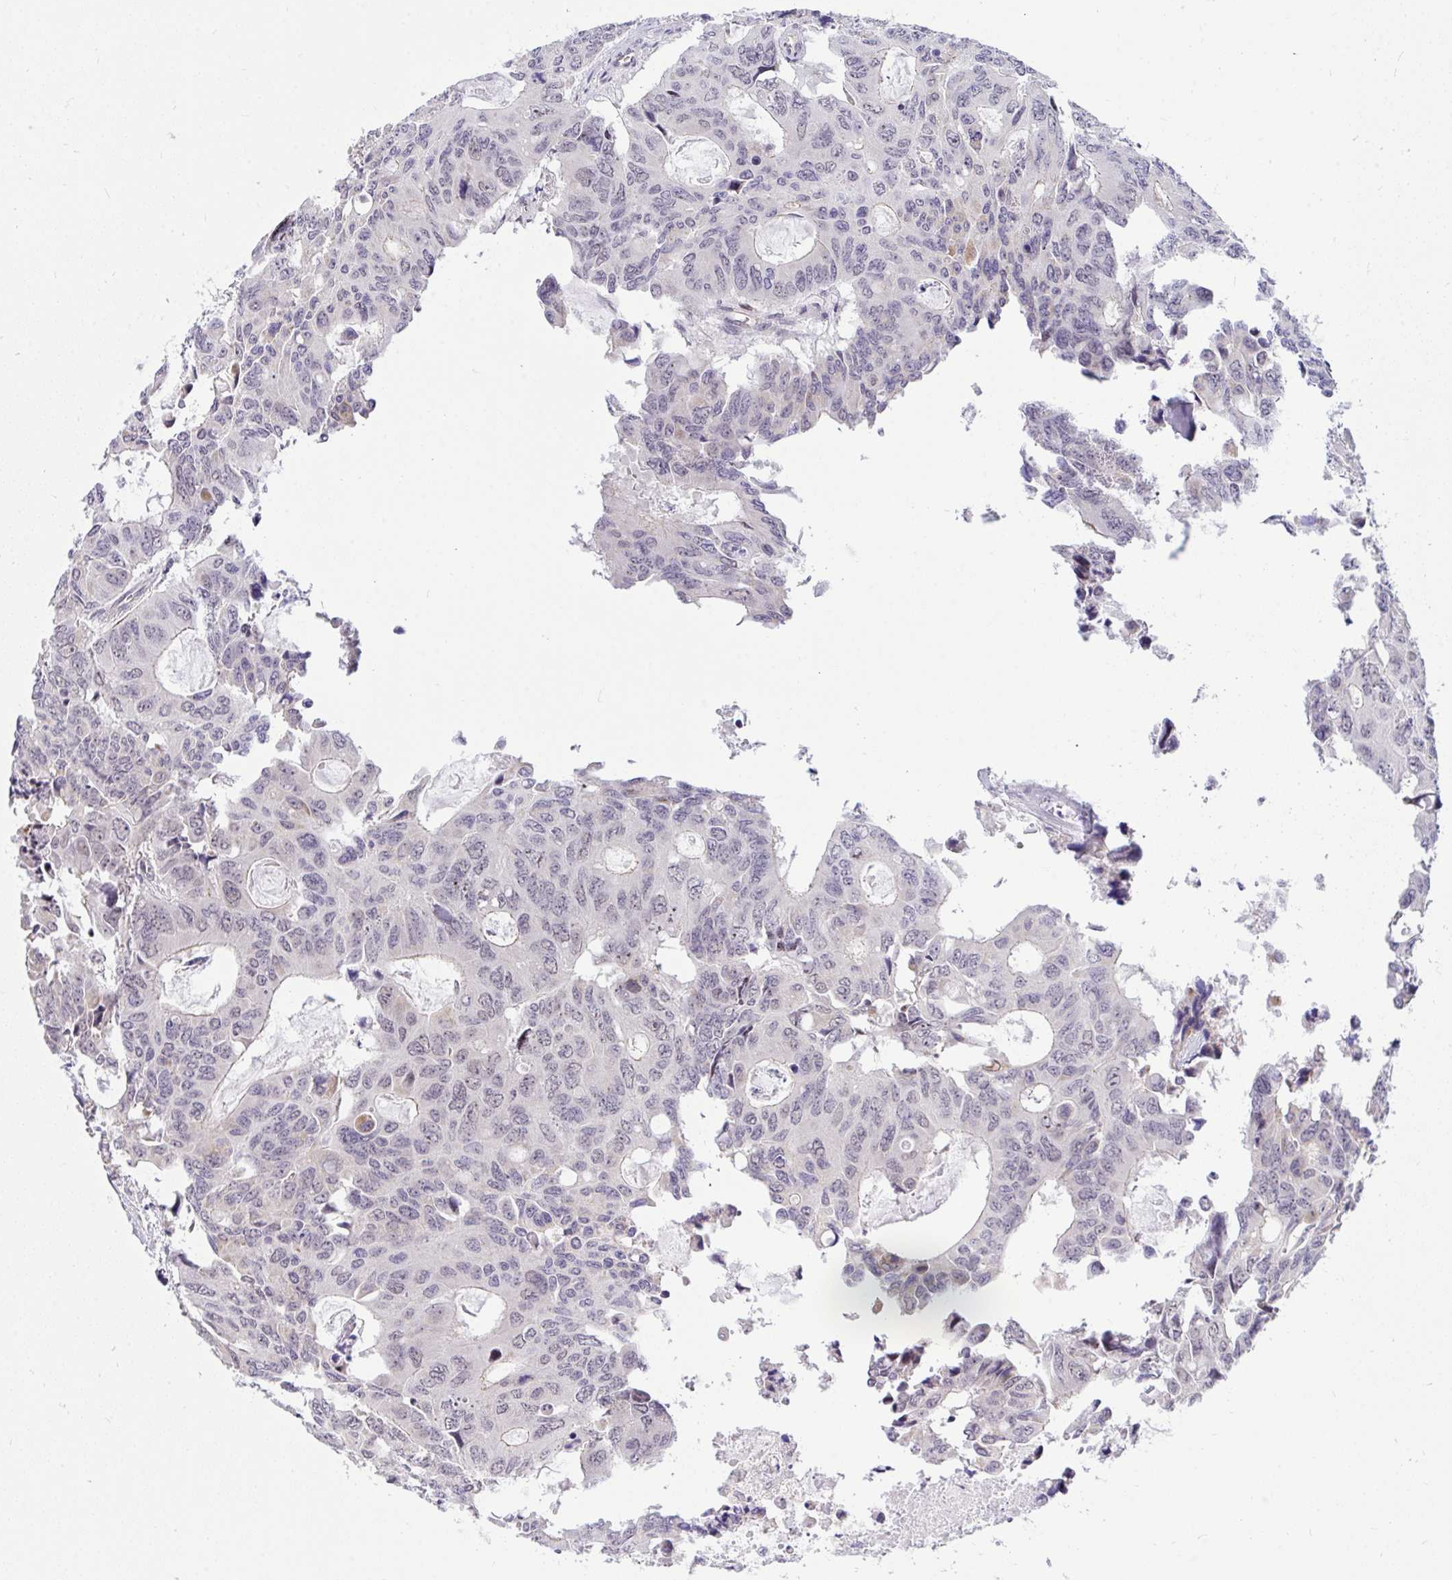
{"staining": {"intensity": "weak", "quantity": "25%-75%", "location": "cytoplasmic/membranous"}, "tissue": "colorectal cancer", "cell_type": "Tumor cells", "image_type": "cancer", "snomed": [{"axis": "morphology", "description": "Adenocarcinoma, NOS"}, {"axis": "topography", "description": "Rectum"}], "caption": "A high-resolution photomicrograph shows immunohistochemistry (IHC) staining of adenocarcinoma (colorectal), which reveals weak cytoplasmic/membranous expression in about 25%-75% of tumor cells.", "gene": "PPP1CA", "patient": {"sex": "male", "age": 76}}